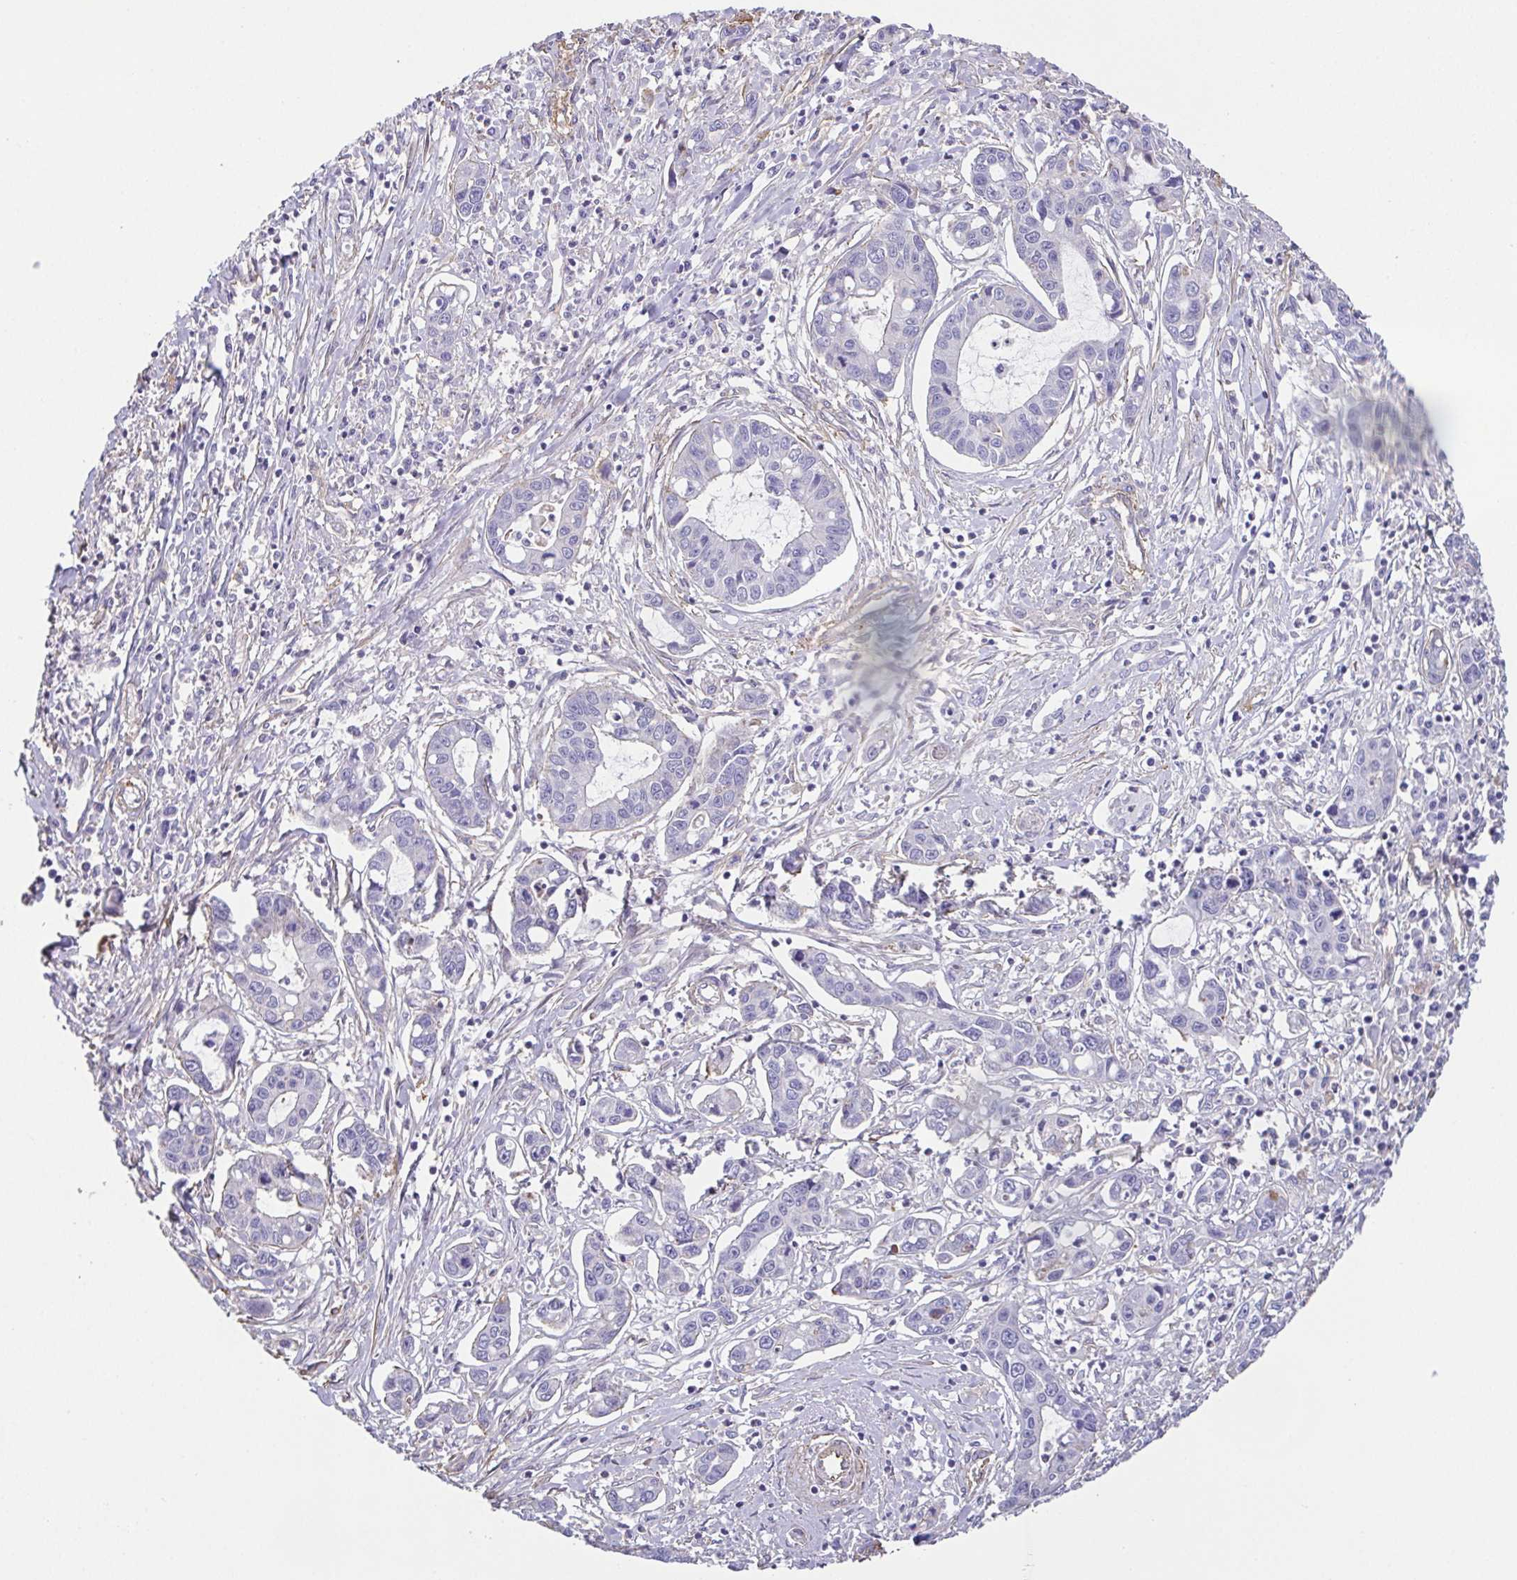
{"staining": {"intensity": "negative", "quantity": "none", "location": "none"}, "tissue": "liver cancer", "cell_type": "Tumor cells", "image_type": "cancer", "snomed": [{"axis": "morphology", "description": "Cholangiocarcinoma"}, {"axis": "topography", "description": "Liver"}], "caption": "This micrograph is of liver cholangiocarcinoma stained with immunohistochemistry to label a protein in brown with the nuclei are counter-stained blue. There is no positivity in tumor cells.", "gene": "MYL6", "patient": {"sex": "male", "age": 58}}